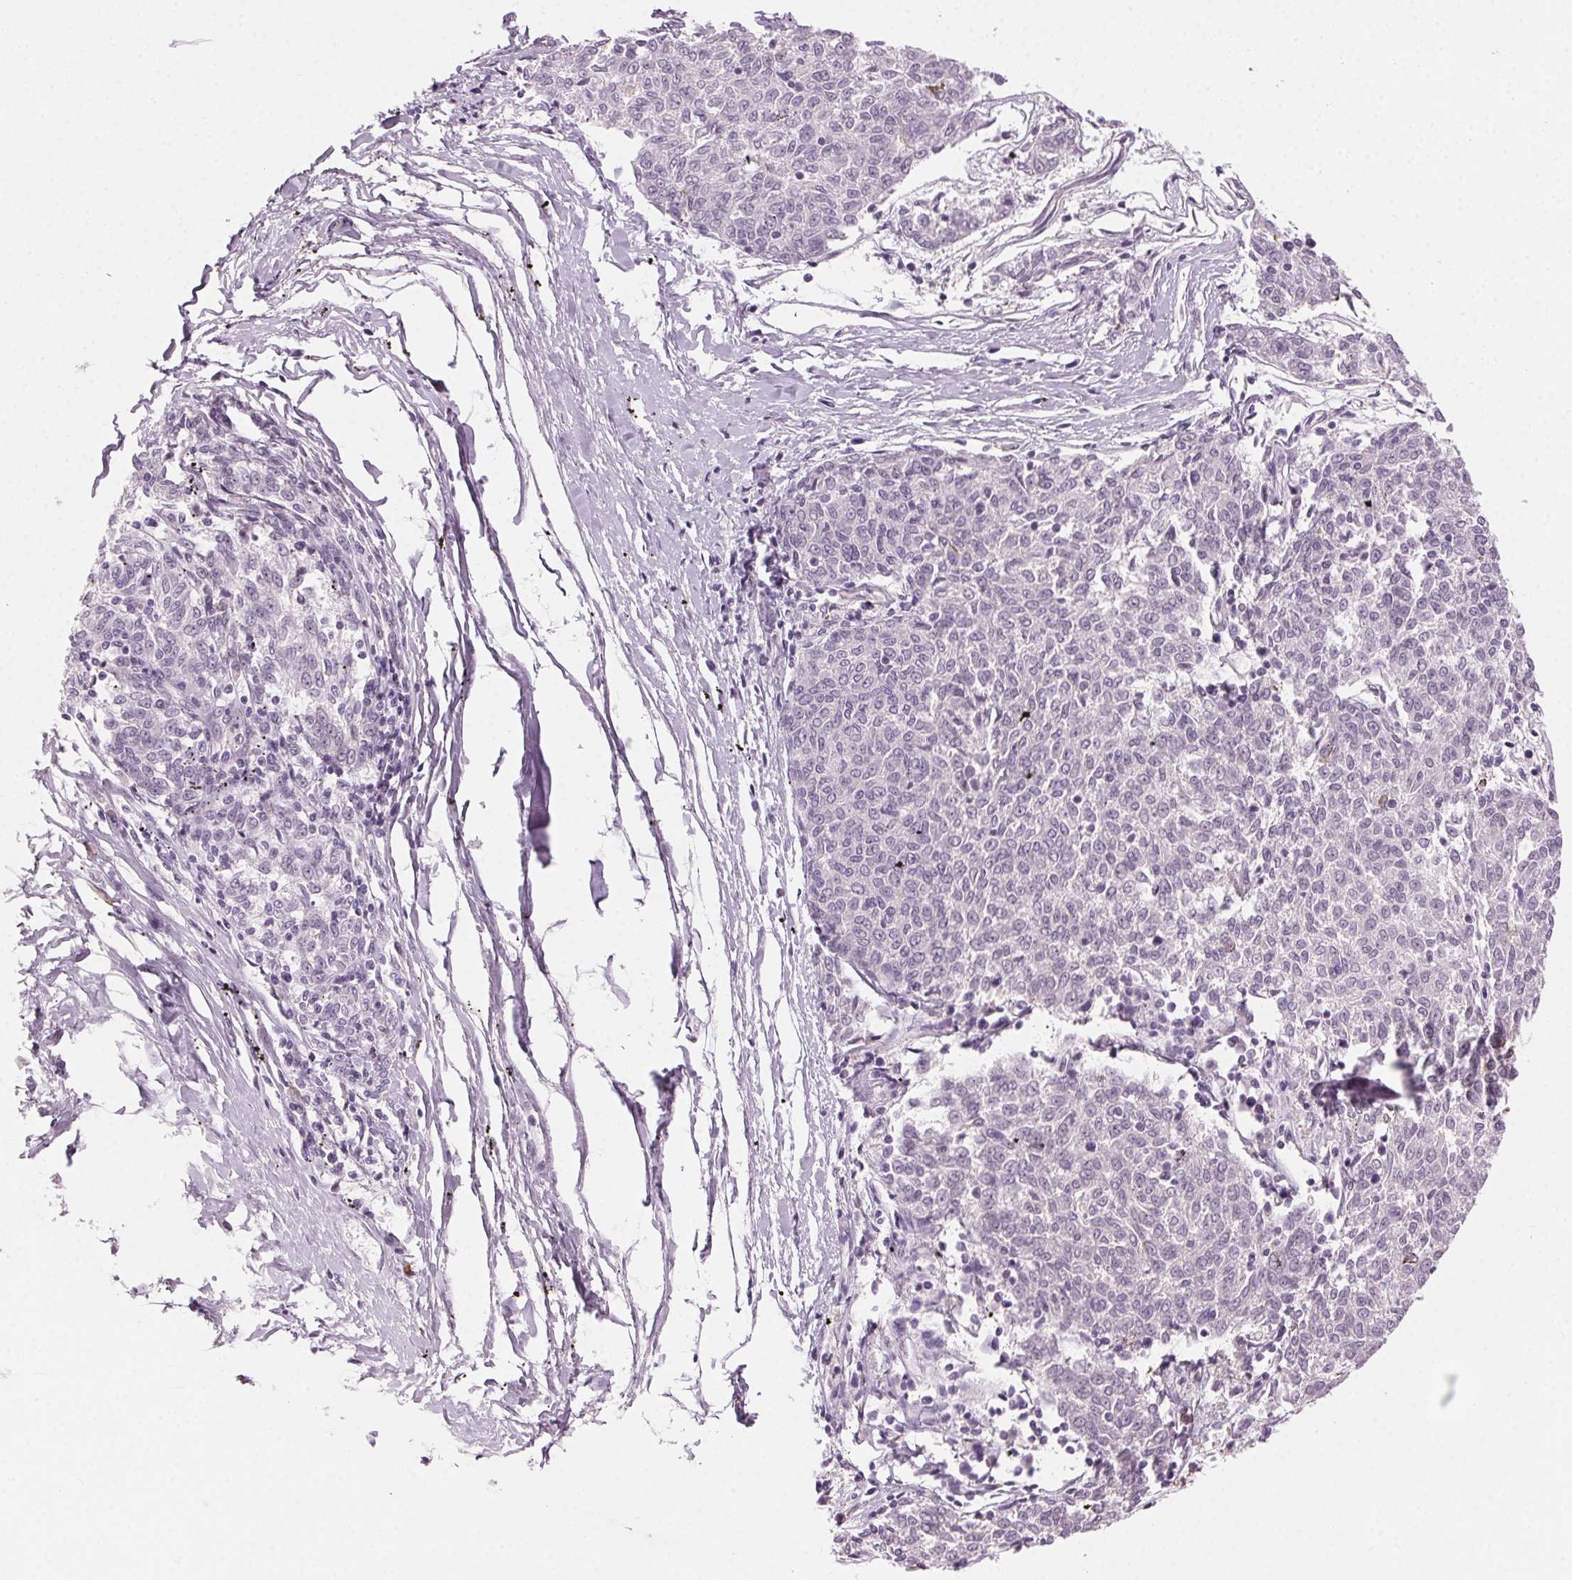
{"staining": {"intensity": "negative", "quantity": "none", "location": "none"}, "tissue": "melanoma", "cell_type": "Tumor cells", "image_type": "cancer", "snomed": [{"axis": "morphology", "description": "Malignant melanoma, NOS"}, {"axis": "topography", "description": "Skin"}], "caption": "This is an immunohistochemistry (IHC) micrograph of human melanoma. There is no positivity in tumor cells.", "gene": "HSF5", "patient": {"sex": "female", "age": 72}}